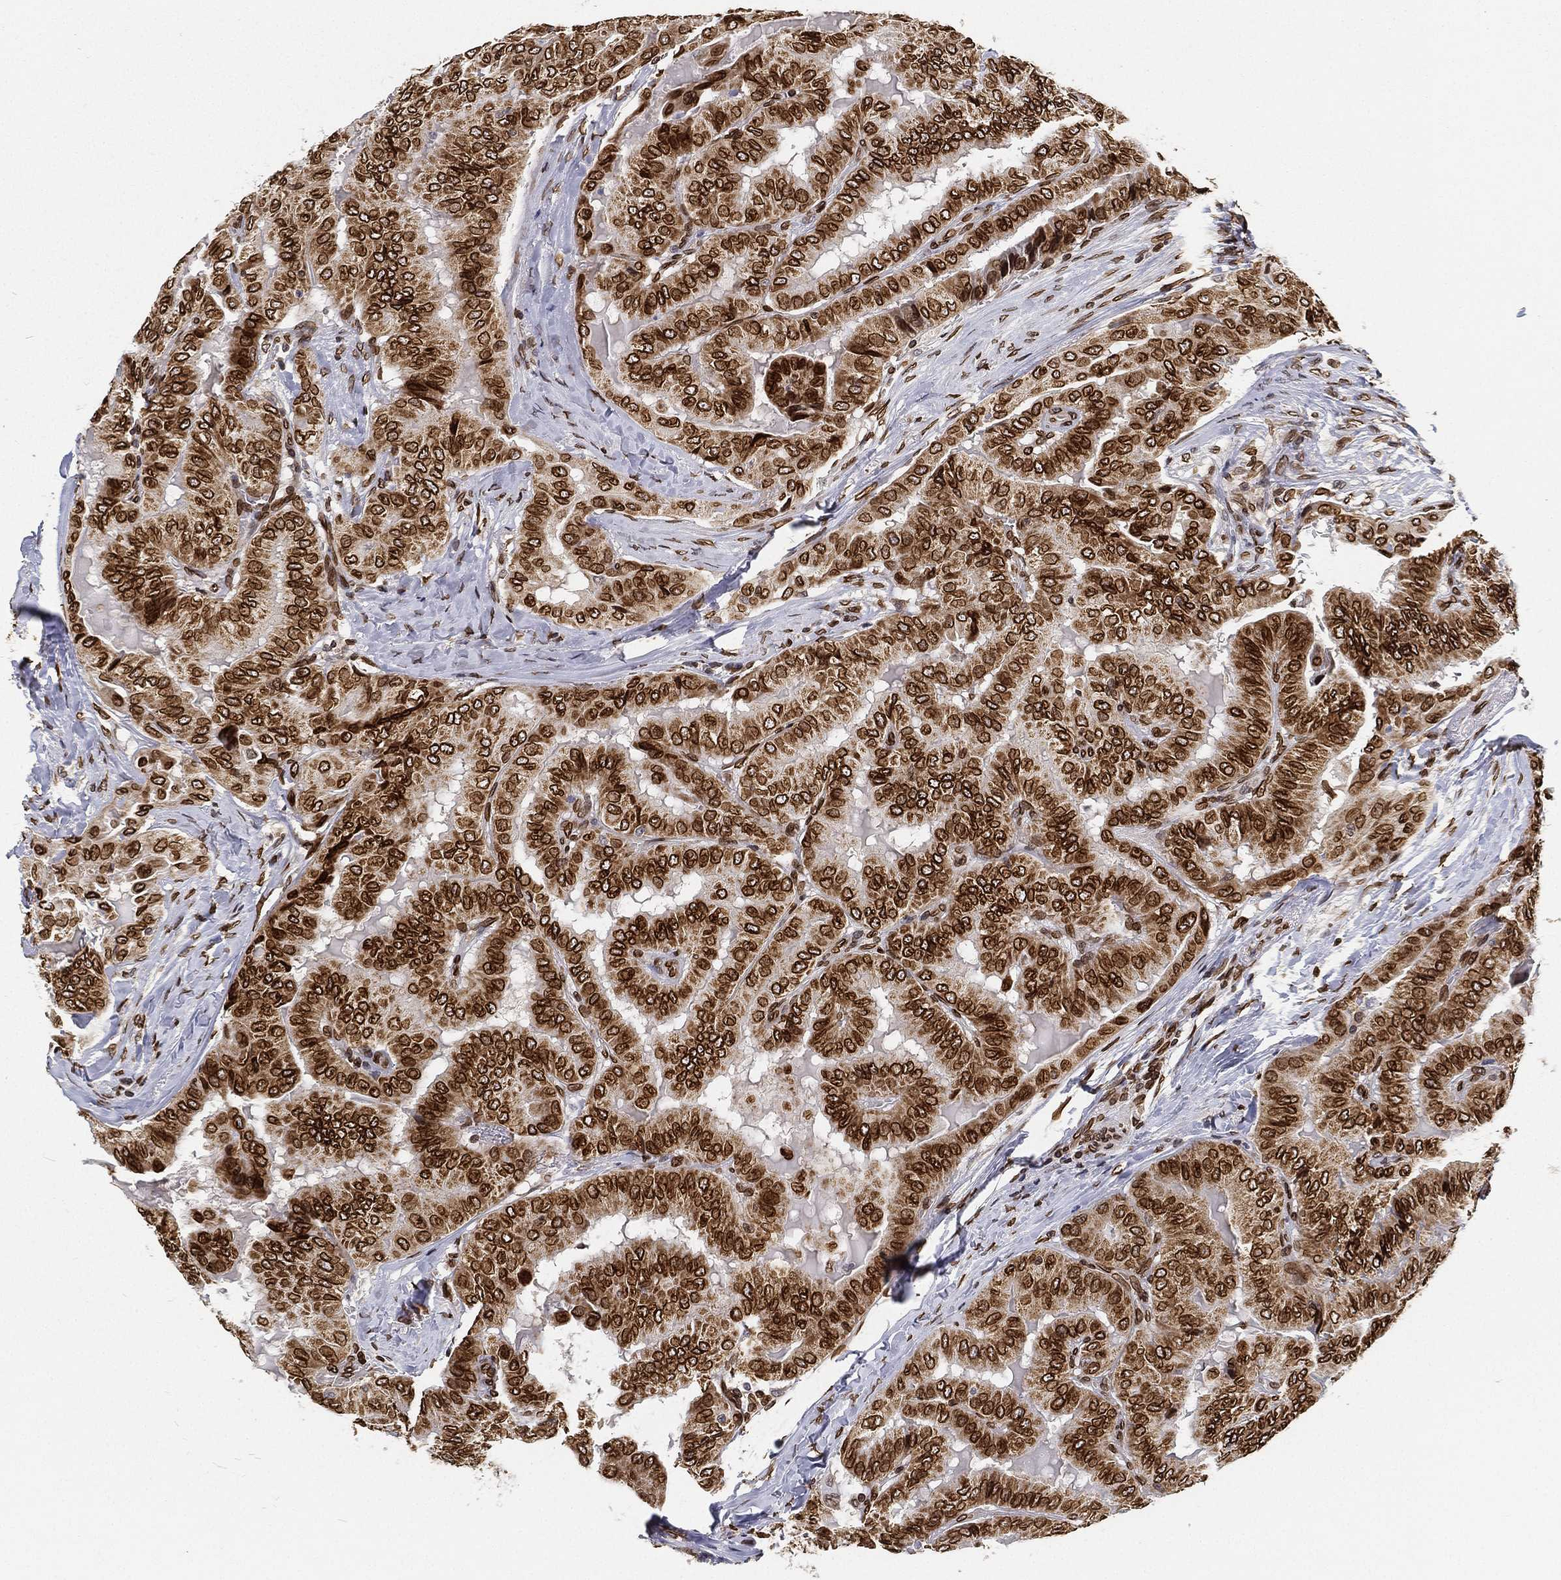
{"staining": {"intensity": "strong", "quantity": ">75%", "location": "cytoplasmic/membranous,nuclear"}, "tissue": "thyroid cancer", "cell_type": "Tumor cells", "image_type": "cancer", "snomed": [{"axis": "morphology", "description": "Papillary adenocarcinoma, NOS"}, {"axis": "topography", "description": "Thyroid gland"}], "caption": "Brown immunohistochemical staining in human thyroid cancer (papillary adenocarcinoma) exhibits strong cytoplasmic/membranous and nuclear expression in approximately >75% of tumor cells.", "gene": "PALB2", "patient": {"sex": "female", "age": 68}}